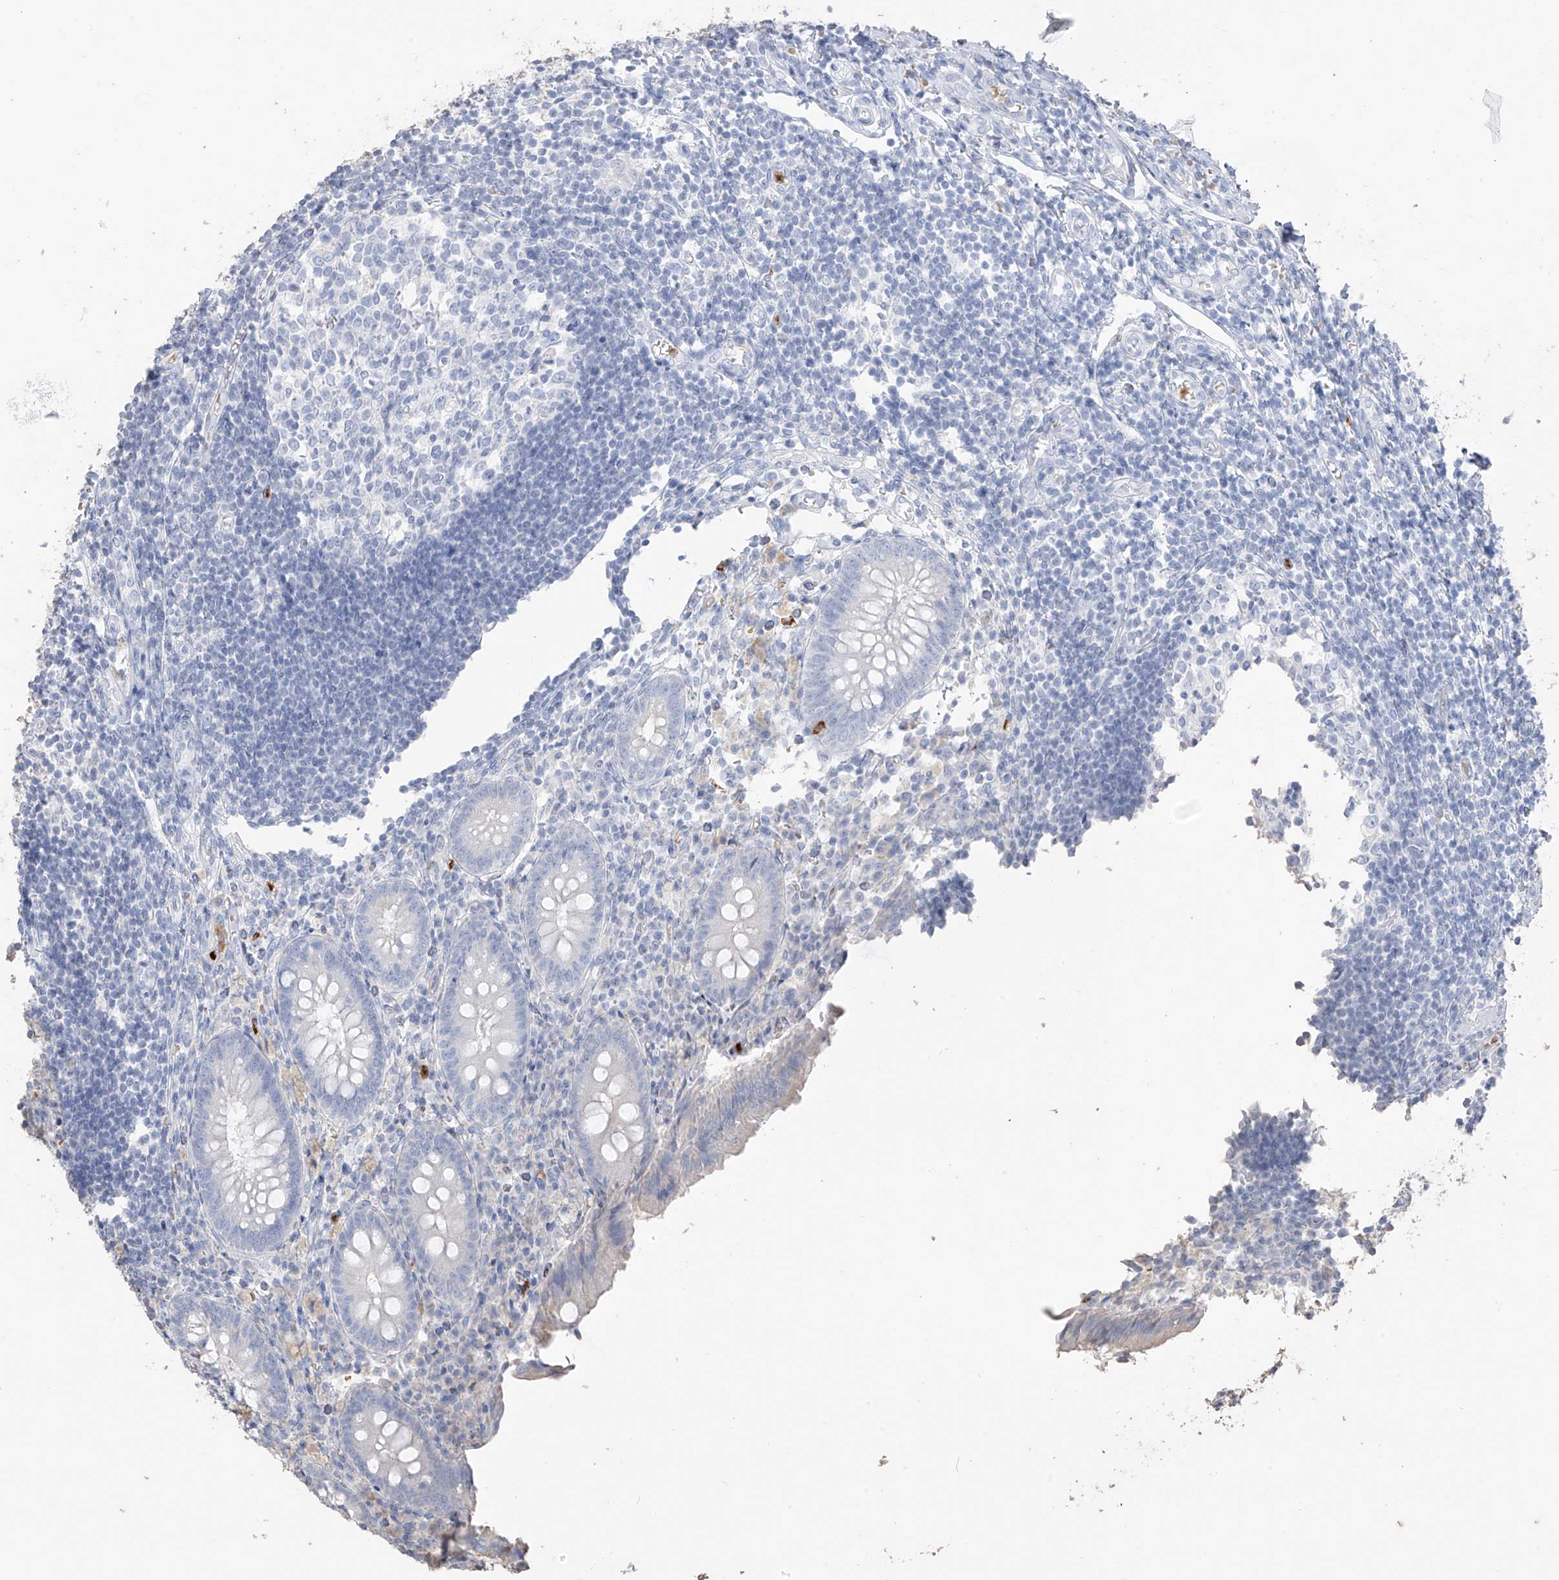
{"staining": {"intensity": "weak", "quantity": "<25%", "location": "cytoplasmic/membranous"}, "tissue": "appendix", "cell_type": "Glandular cells", "image_type": "normal", "snomed": [{"axis": "morphology", "description": "Normal tissue, NOS"}, {"axis": "topography", "description": "Appendix"}], "caption": "Immunohistochemical staining of unremarkable appendix reveals no significant staining in glandular cells. The staining was performed using DAB to visualize the protein expression in brown, while the nuclei were stained in blue with hematoxylin (Magnification: 20x).", "gene": "PAFAH1B3", "patient": {"sex": "female", "age": 17}}